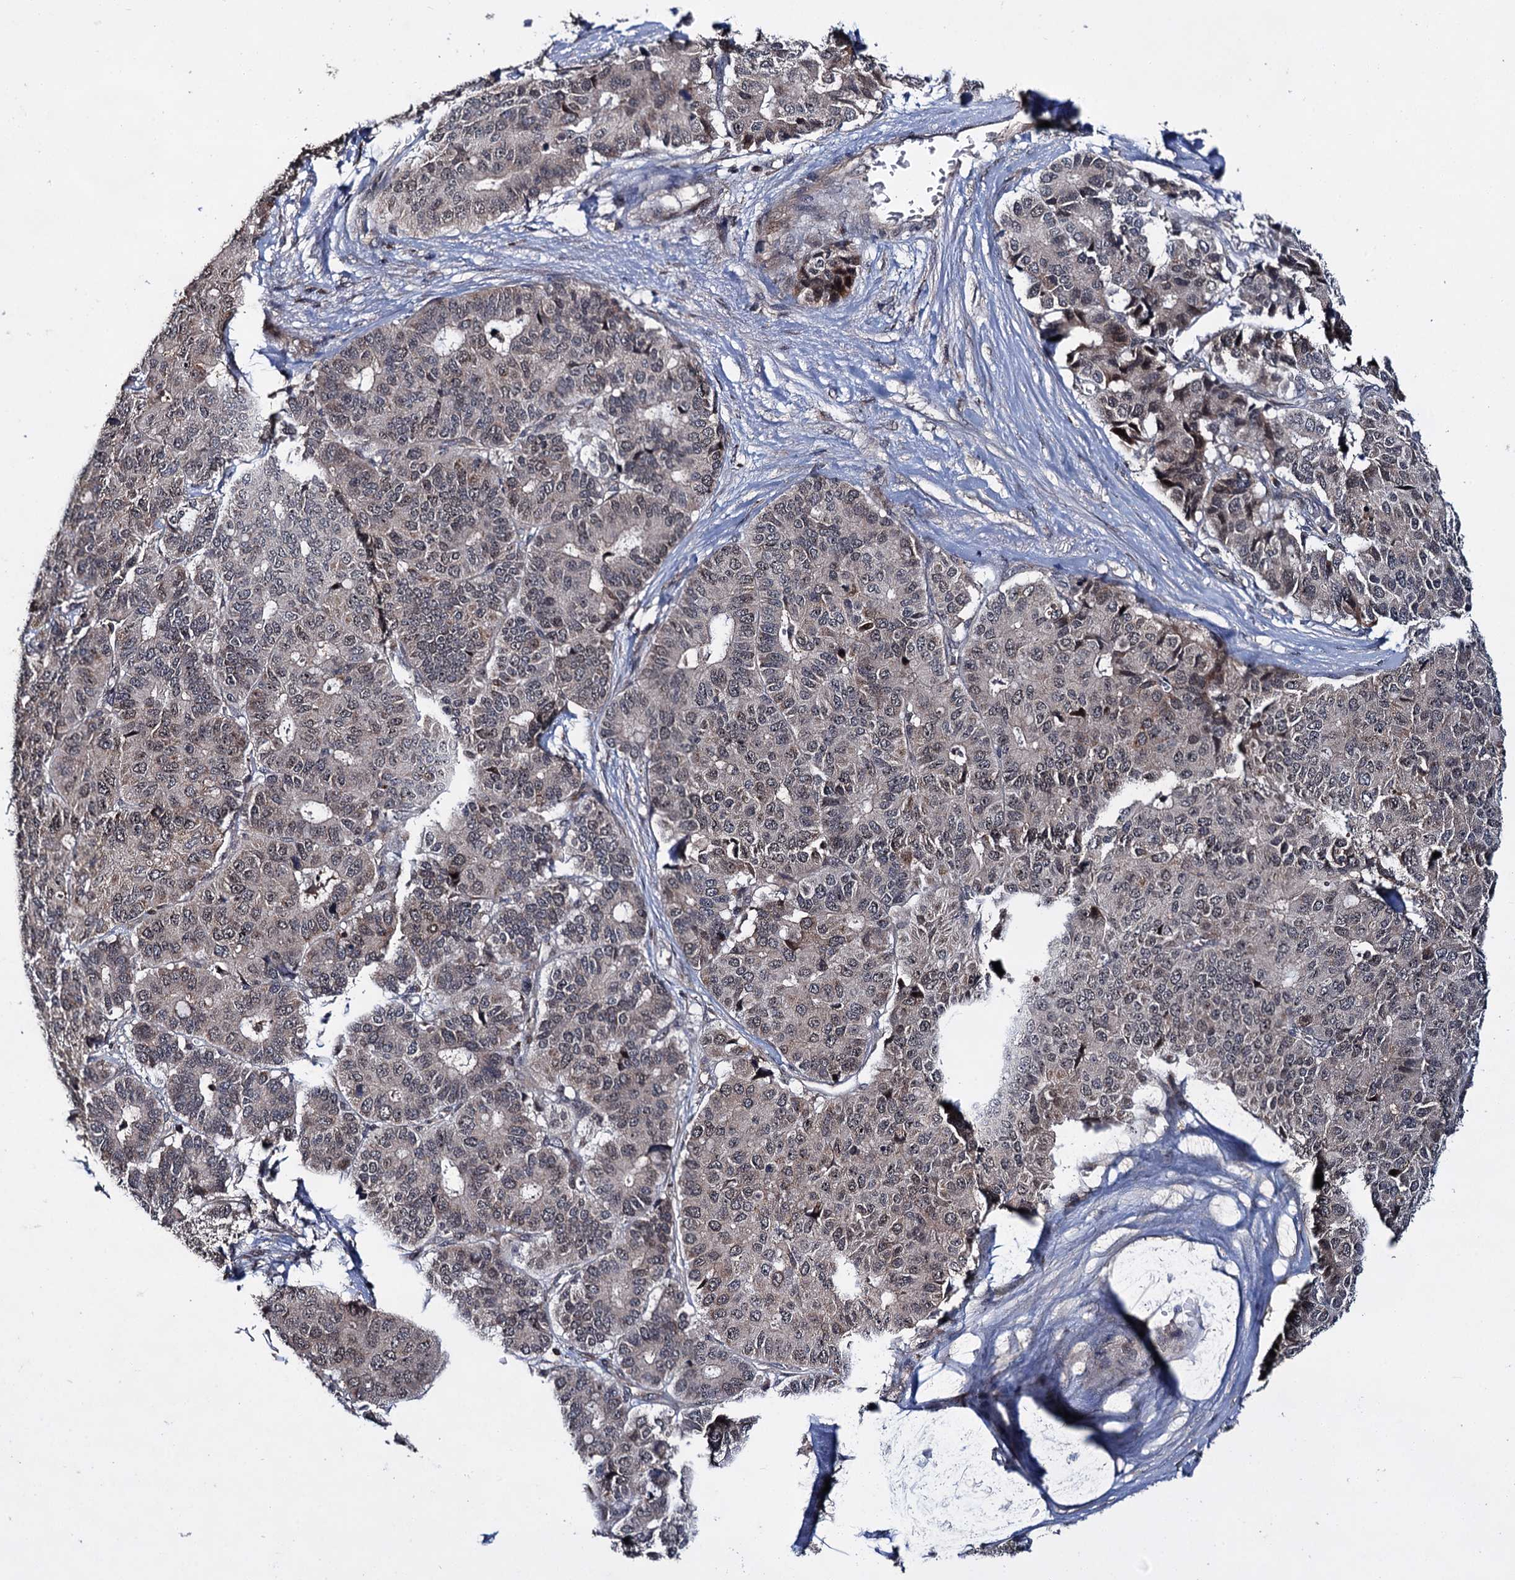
{"staining": {"intensity": "weak", "quantity": "25%-75%", "location": "nuclear"}, "tissue": "pancreatic cancer", "cell_type": "Tumor cells", "image_type": "cancer", "snomed": [{"axis": "morphology", "description": "Adenocarcinoma, NOS"}, {"axis": "topography", "description": "Pancreas"}], "caption": "An immunohistochemistry (IHC) photomicrograph of neoplastic tissue is shown. Protein staining in brown shows weak nuclear positivity in pancreatic cancer within tumor cells.", "gene": "ABLIM1", "patient": {"sex": "male", "age": 50}}